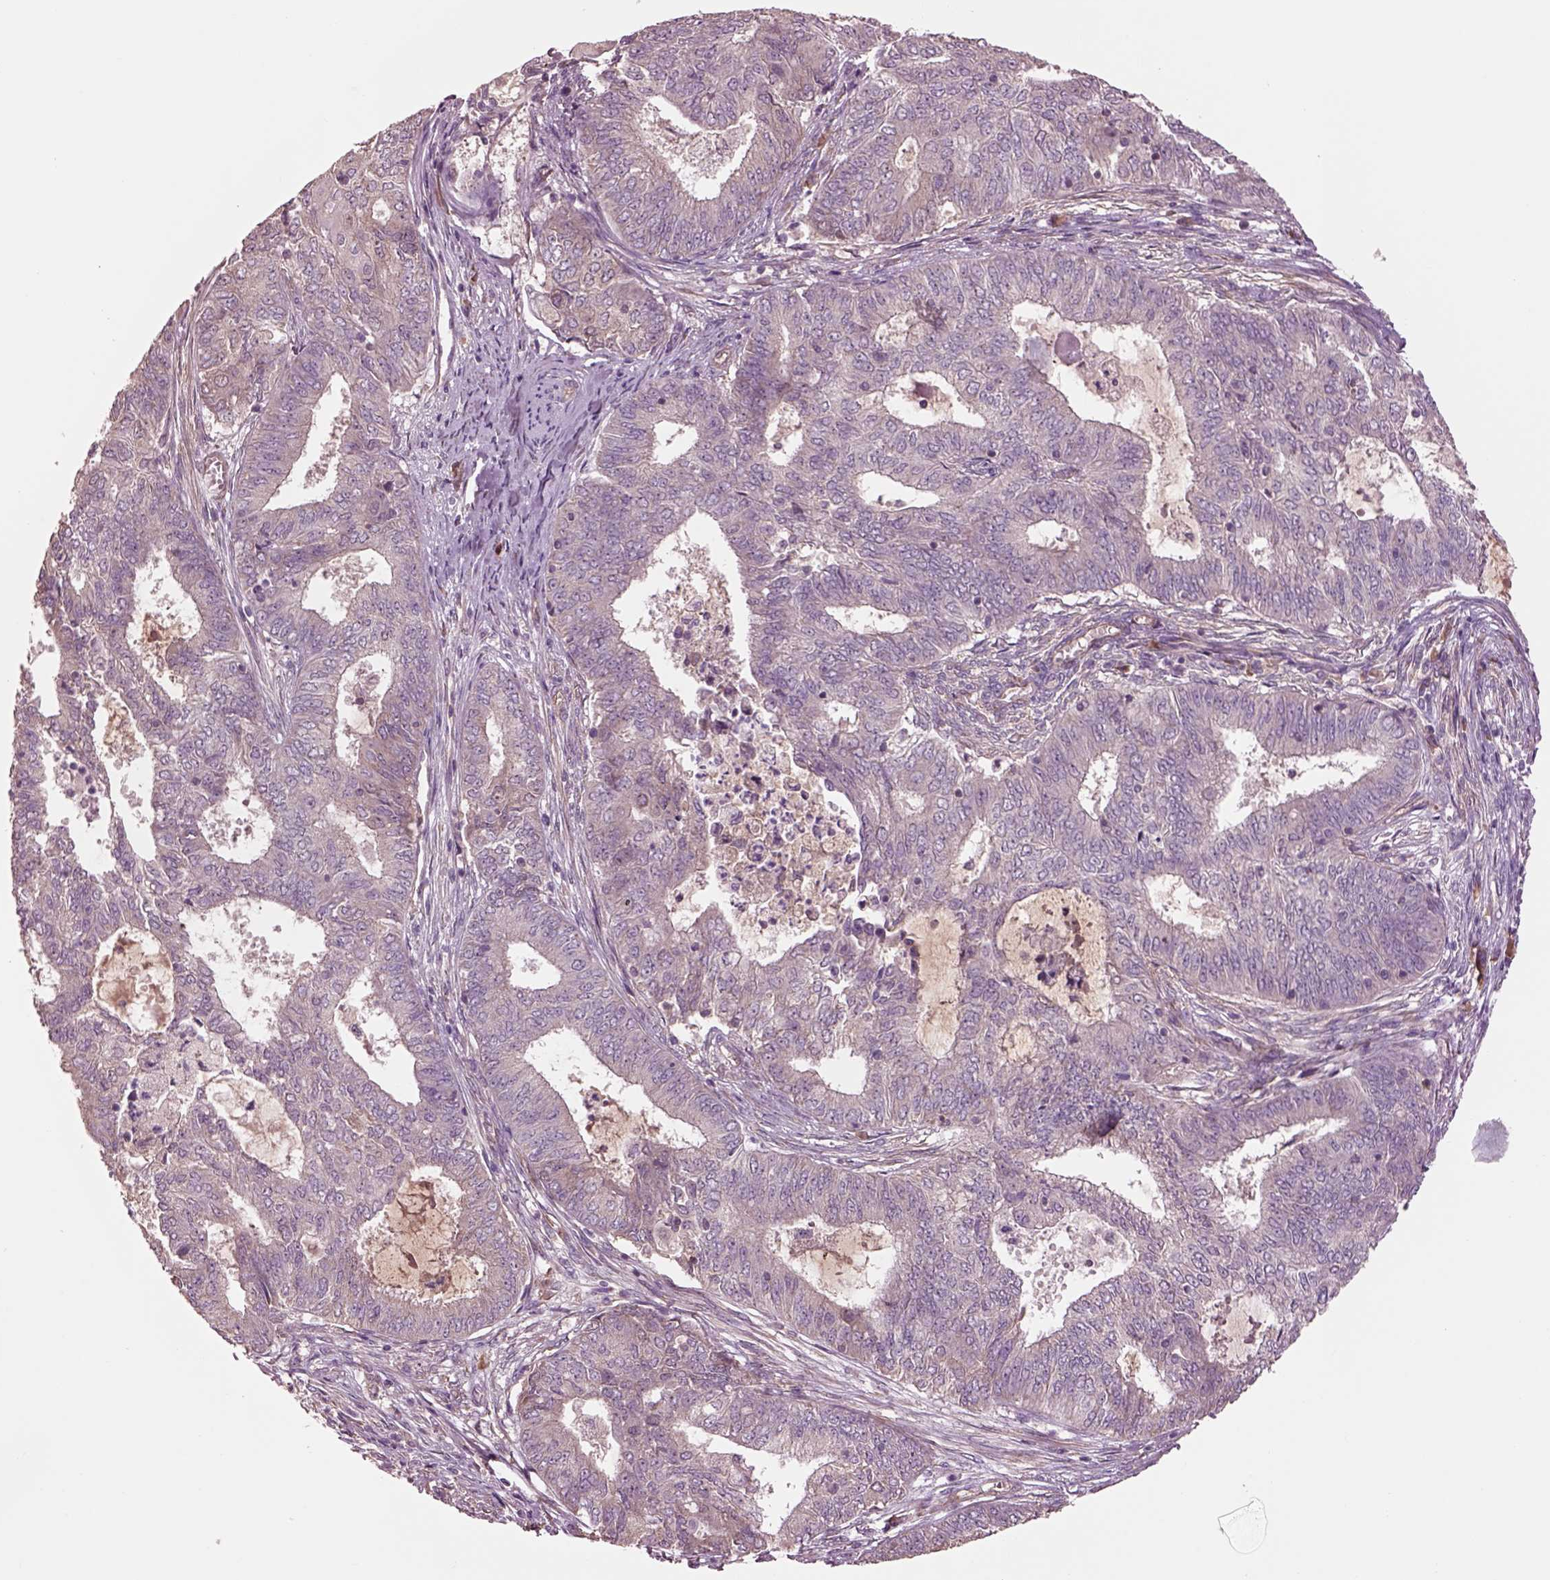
{"staining": {"intensity": "negative", "quantity": "none", "location": "none"}, "tissue": "endometrial cancer", "cell_type": "Tumor cells", "image_type": "cancer", "snomed": [{"axis": "morphology", "description": "Adenocarcinoma, NOS"}, {"axis": "topography", "description": "Endometrium"}], "caption": "This is an immunohistochemistry micrograph of endometrial cancer (adenocarcinoma). There is no expression in tumor cells.", "gene": "HTR1B", "patient": {"sex": "female", "age": 62}}